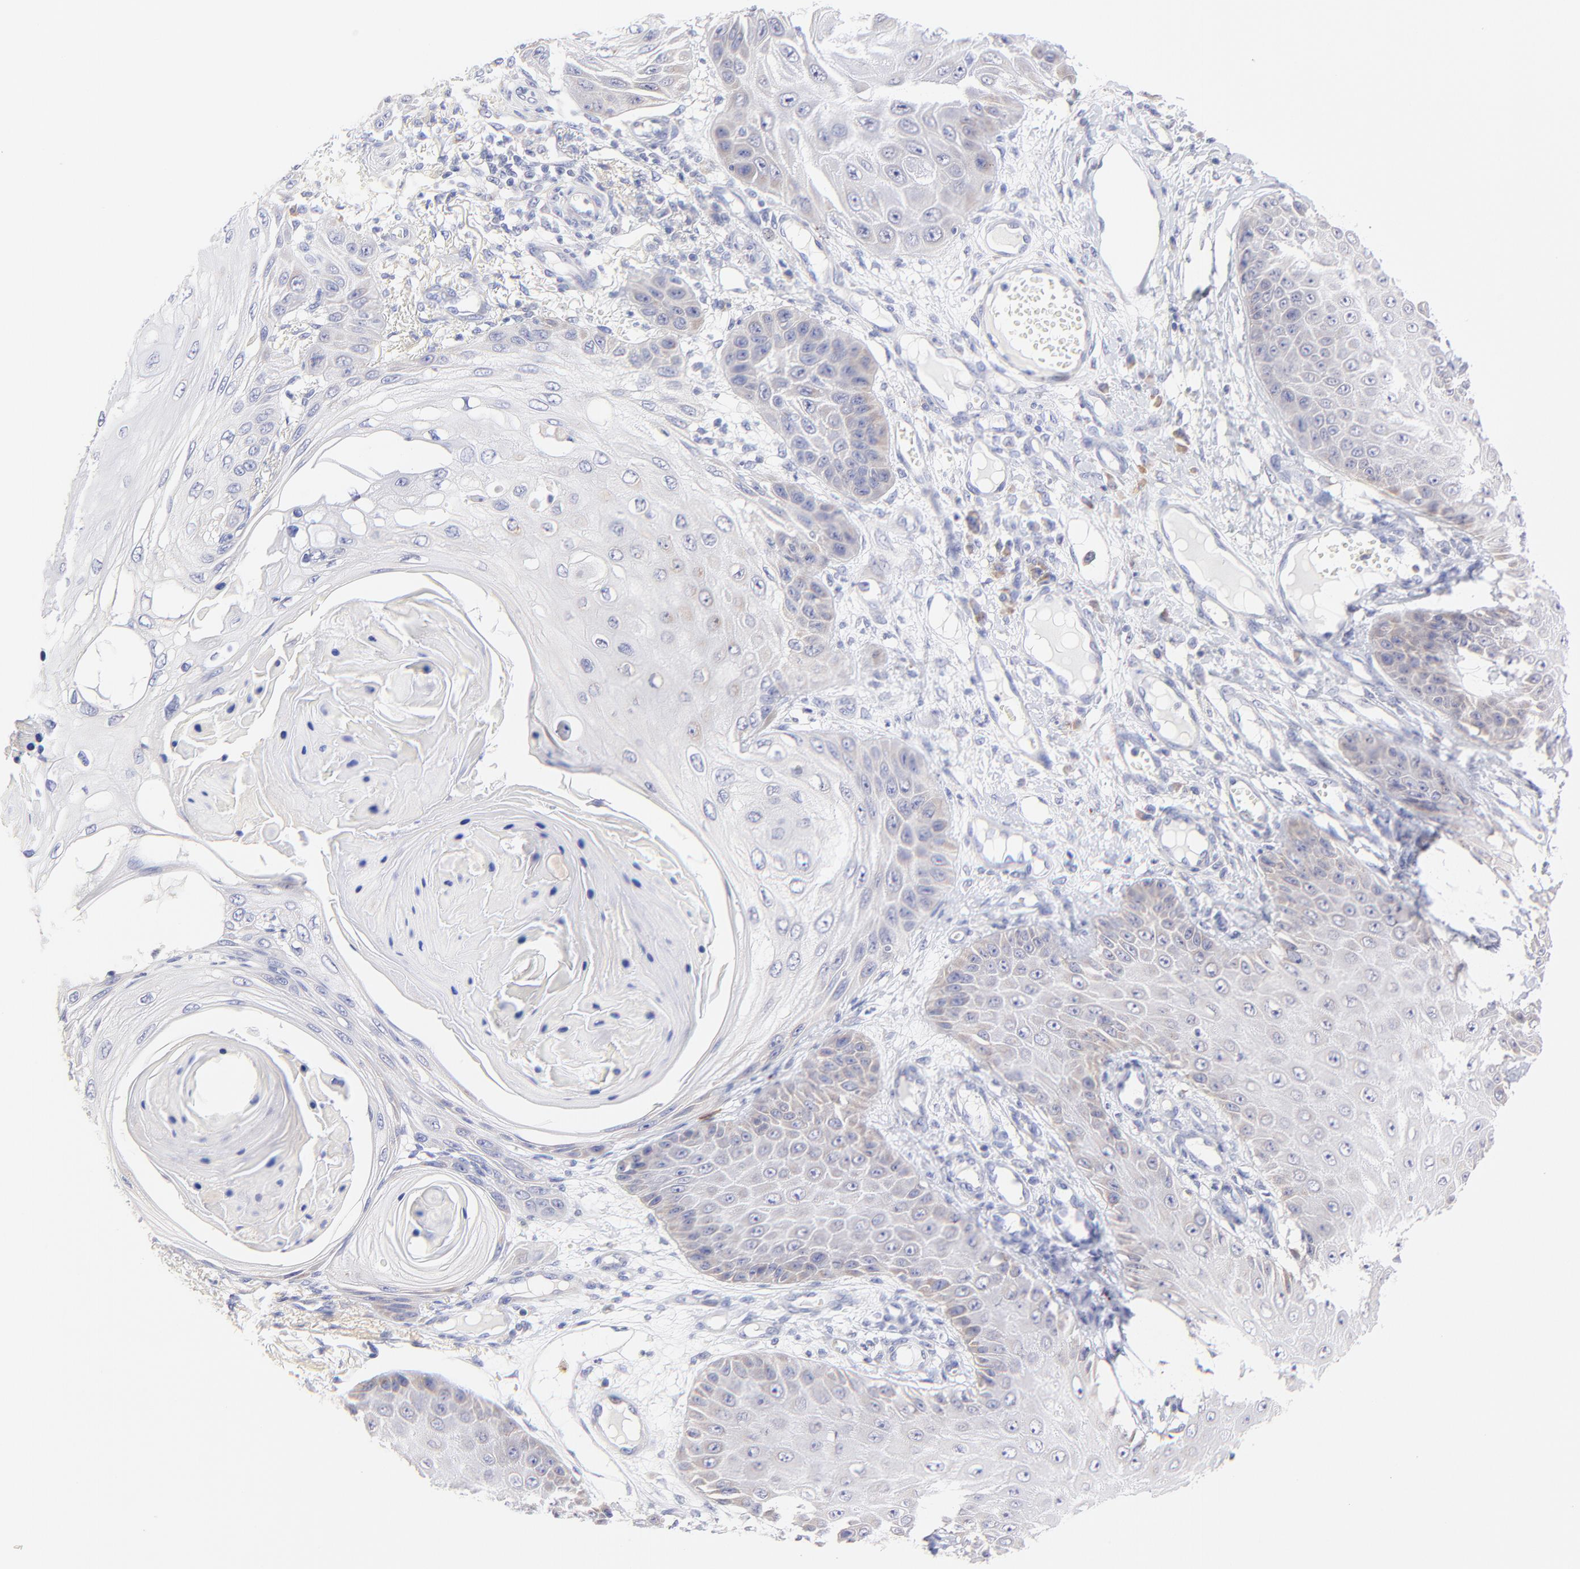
{"staining": {"intensity": "weak", "quantity": "<25%", "location": "cytoplasmic/membranous"}, "tissue": "skin cancer", "cell_type": "Tumor cells", "image_type": "cancer", "snomed": [{"axis": "morphology", "description": "Squamous cell carcinoma, NOS"}, {"axis": "topography", "description": "Skin"}], "caption": "High magnification brightfield microscopy of squamous cell carcinoma (skin) stained with DAB (3,3'-diaminobenzidine) (brown) and counterstained with hematoxylin (blue): tumor cells show no significant positivity. (Brightfield microscopy of DAB (3,3'-diaminobenzidine) immunohistochemistry (IHC) at high magnification).", "gene": "EBP", "patient": {"sex": "female", "age": 40}}